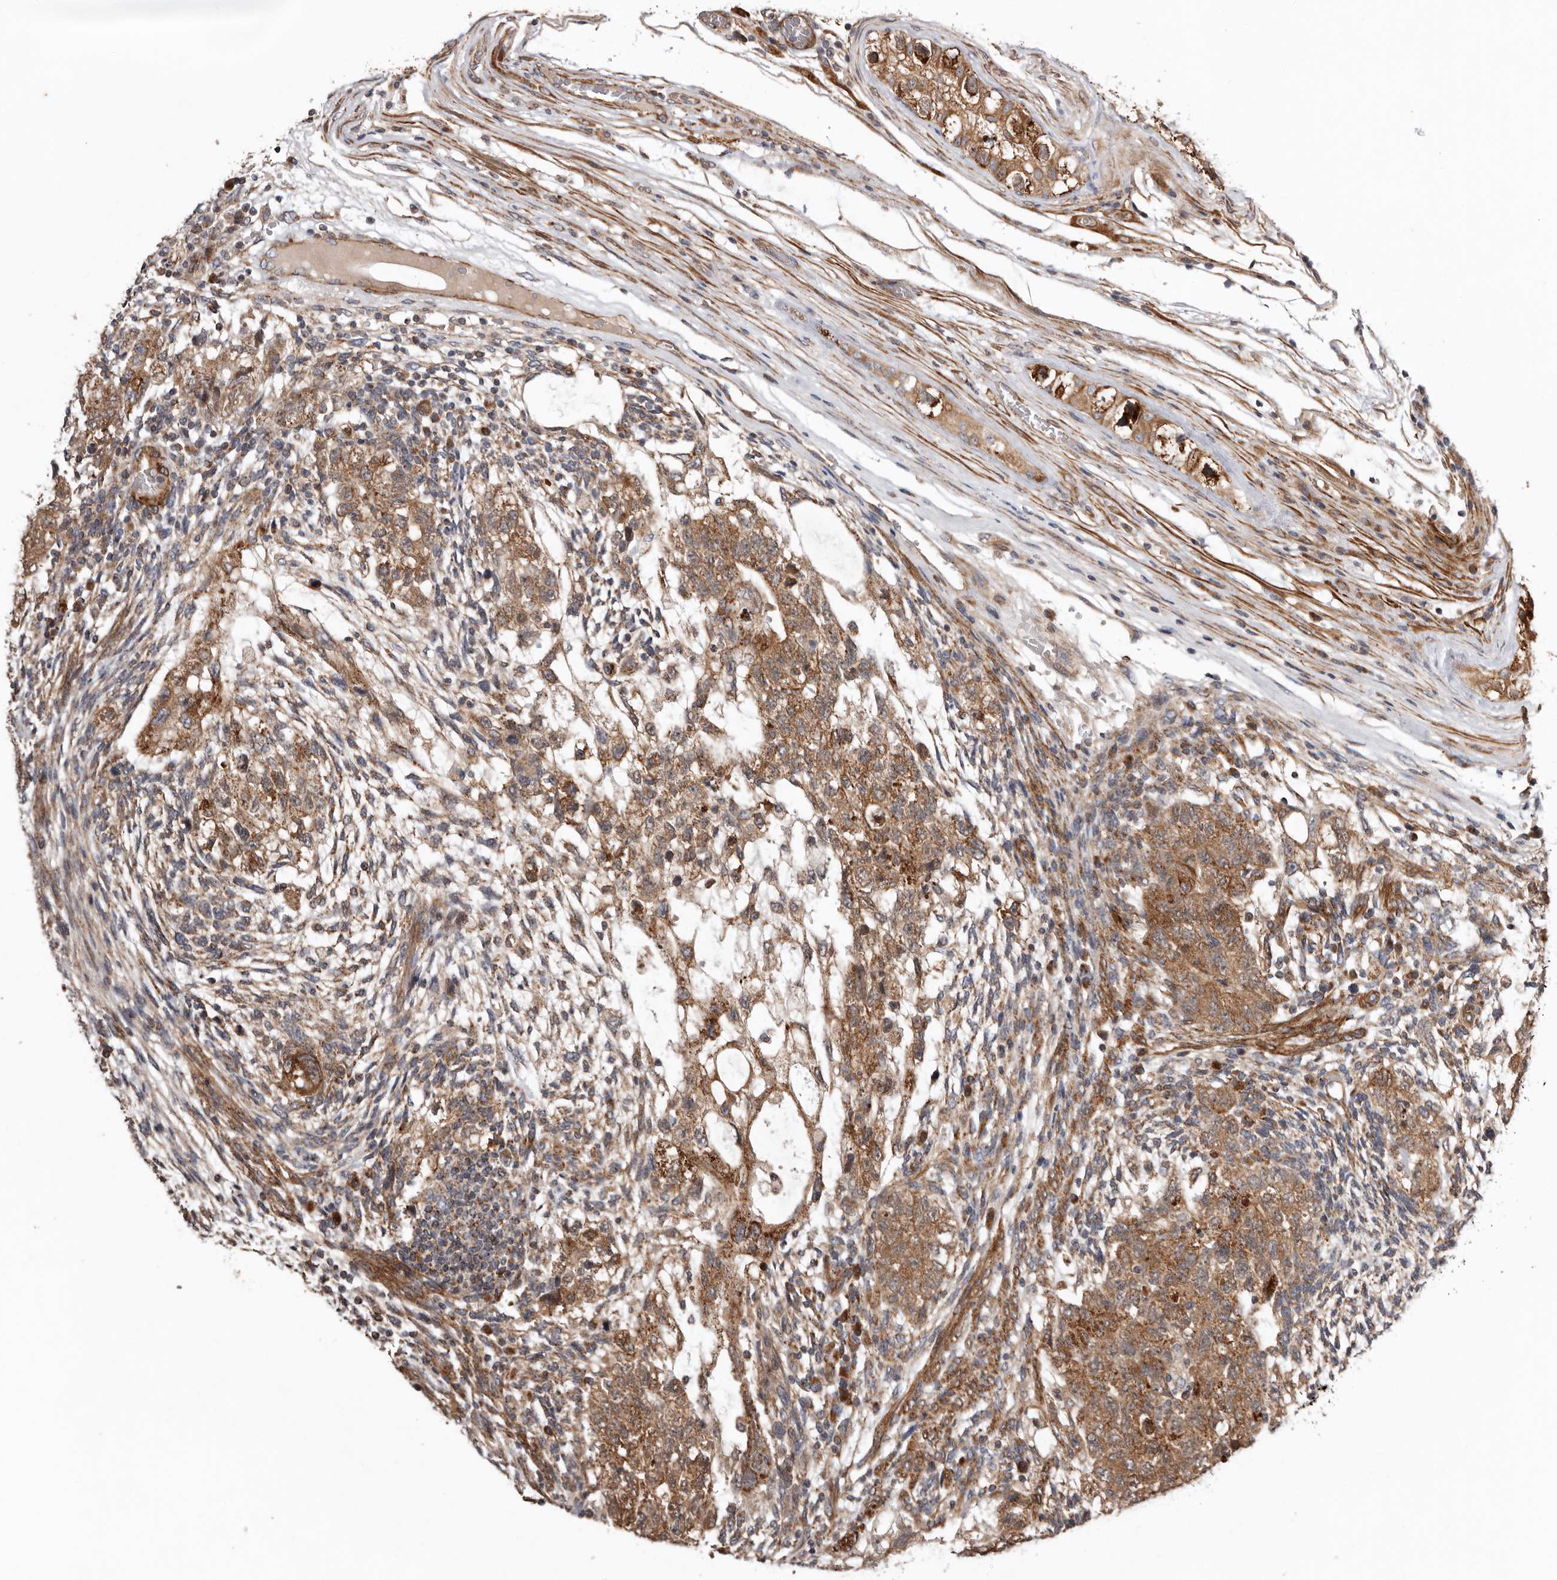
{"staining": {"intensity": "moderate", "quantity": ">75%", "location": "cytoplasmic/membranous"}, "tissue": "testis cancer", "cell_type": "Tumor cells", "image_type": "cancer", "snomed": [{"axis": "morphology", "description": "Normal tissue, NOS"}, {"axis": "morphology", "description": "Carcinoma, Embryonal, NOS"}, {"axis": "topography", "description": "Testis"}], "caption": "Testis embryonal carcinoma stained with a brown dye demonstrates moderate cytoplasmic/membranous positive positivity in about >75% of tumor cells.", "gene": "PROKR1", "patient": {"sex": "male", "age": 36}}